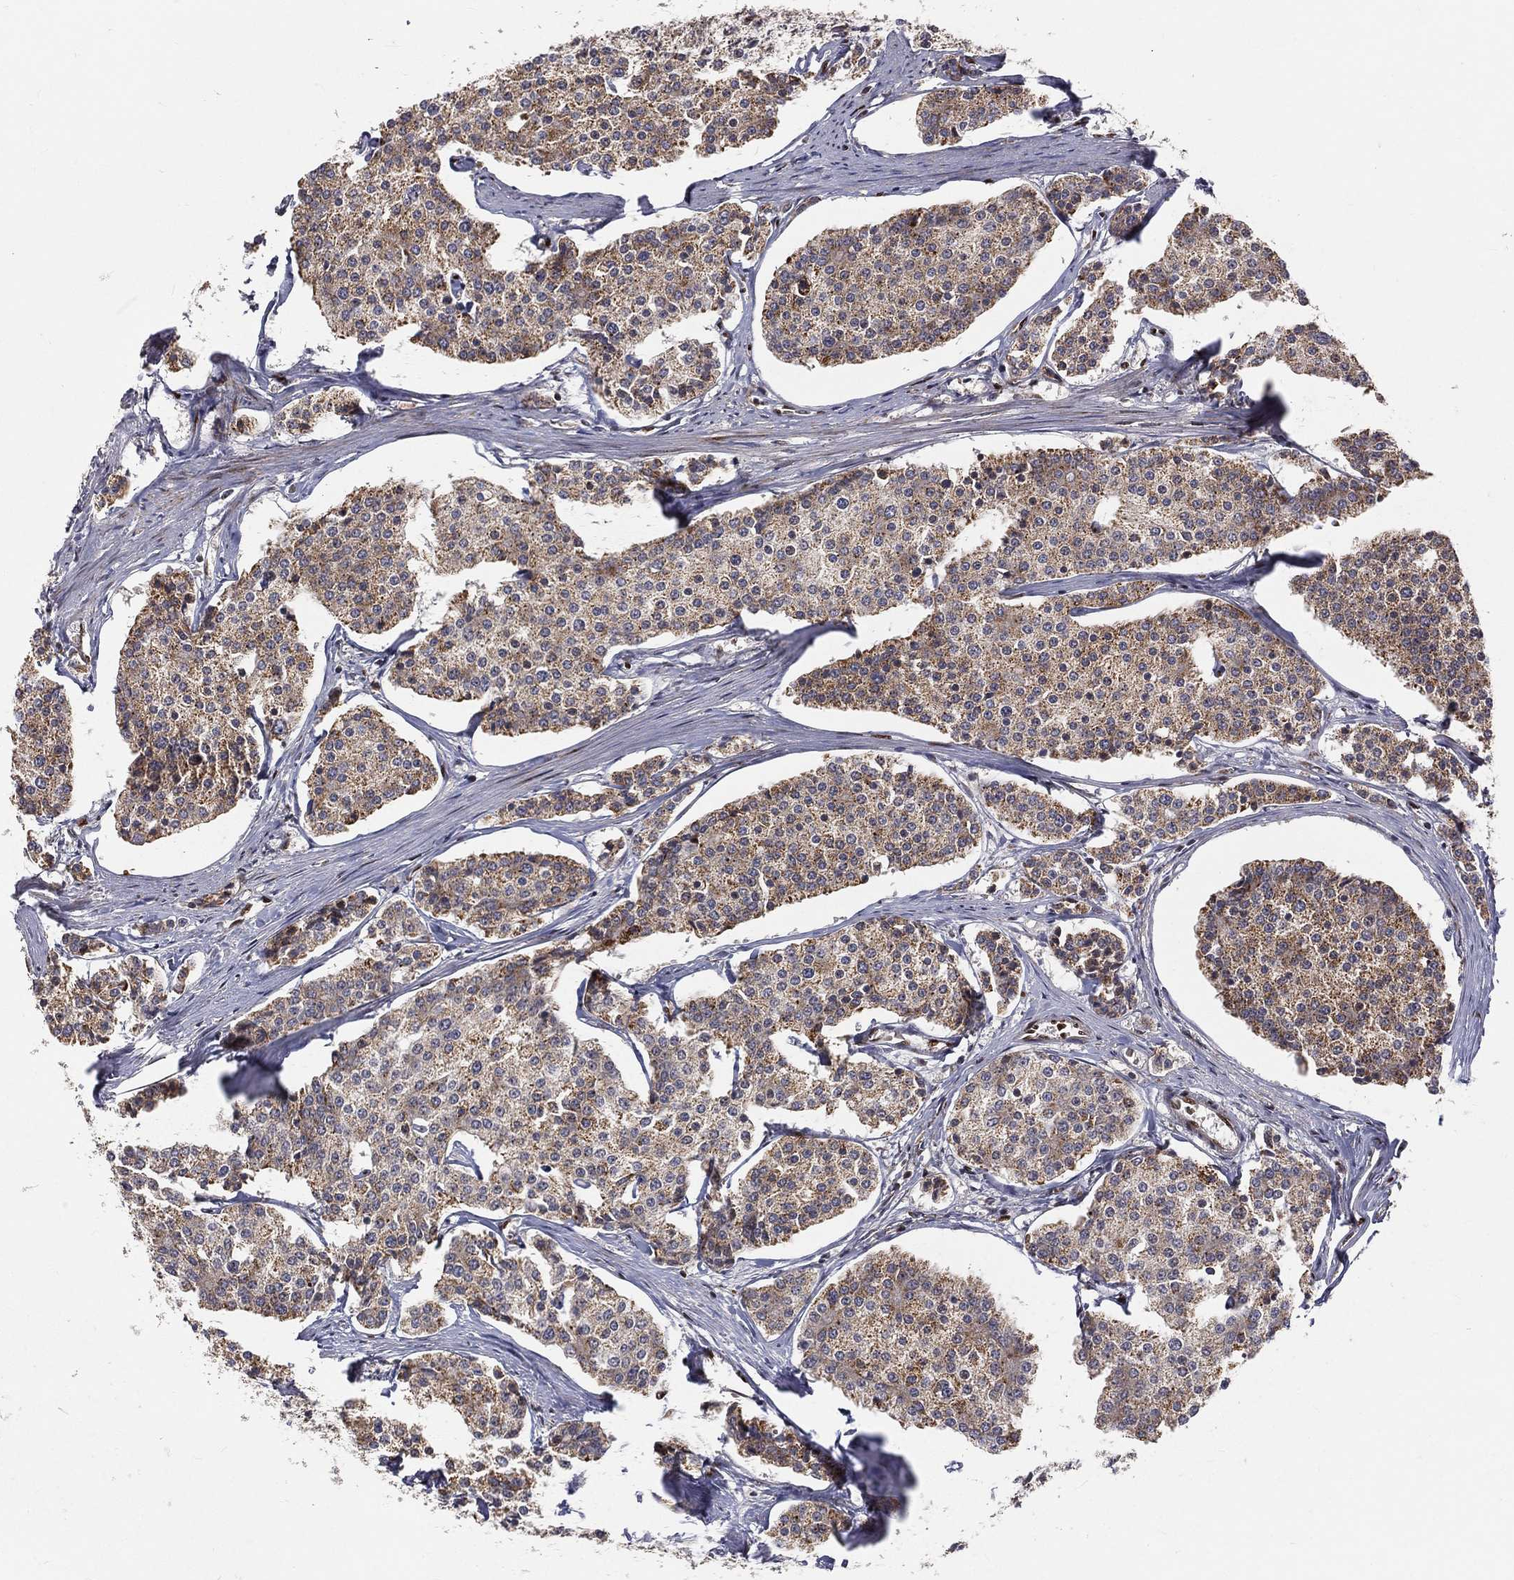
{"staining": {"intensity": "moderate", "quantity": ">75%", "location": "cytoplasmic/membranous"}, "tissue": "carcinoid", "cell_type": "Tumor cells", "image_type": "cancer", "snomed": [{"axis": "morphology", "description": "Carcinoid, malignant, NOS"}, {"axis": "topography", "description": "Small intestine"}], "caption": "This is a photomicrograph of immunohistochemistry staining of malignant carcinoid, which shows moderate expression in the cytoplasmic/membranous of tumor cells.", "gene": "ZEB1", "patient": {"sex": "female", "age": 65}}